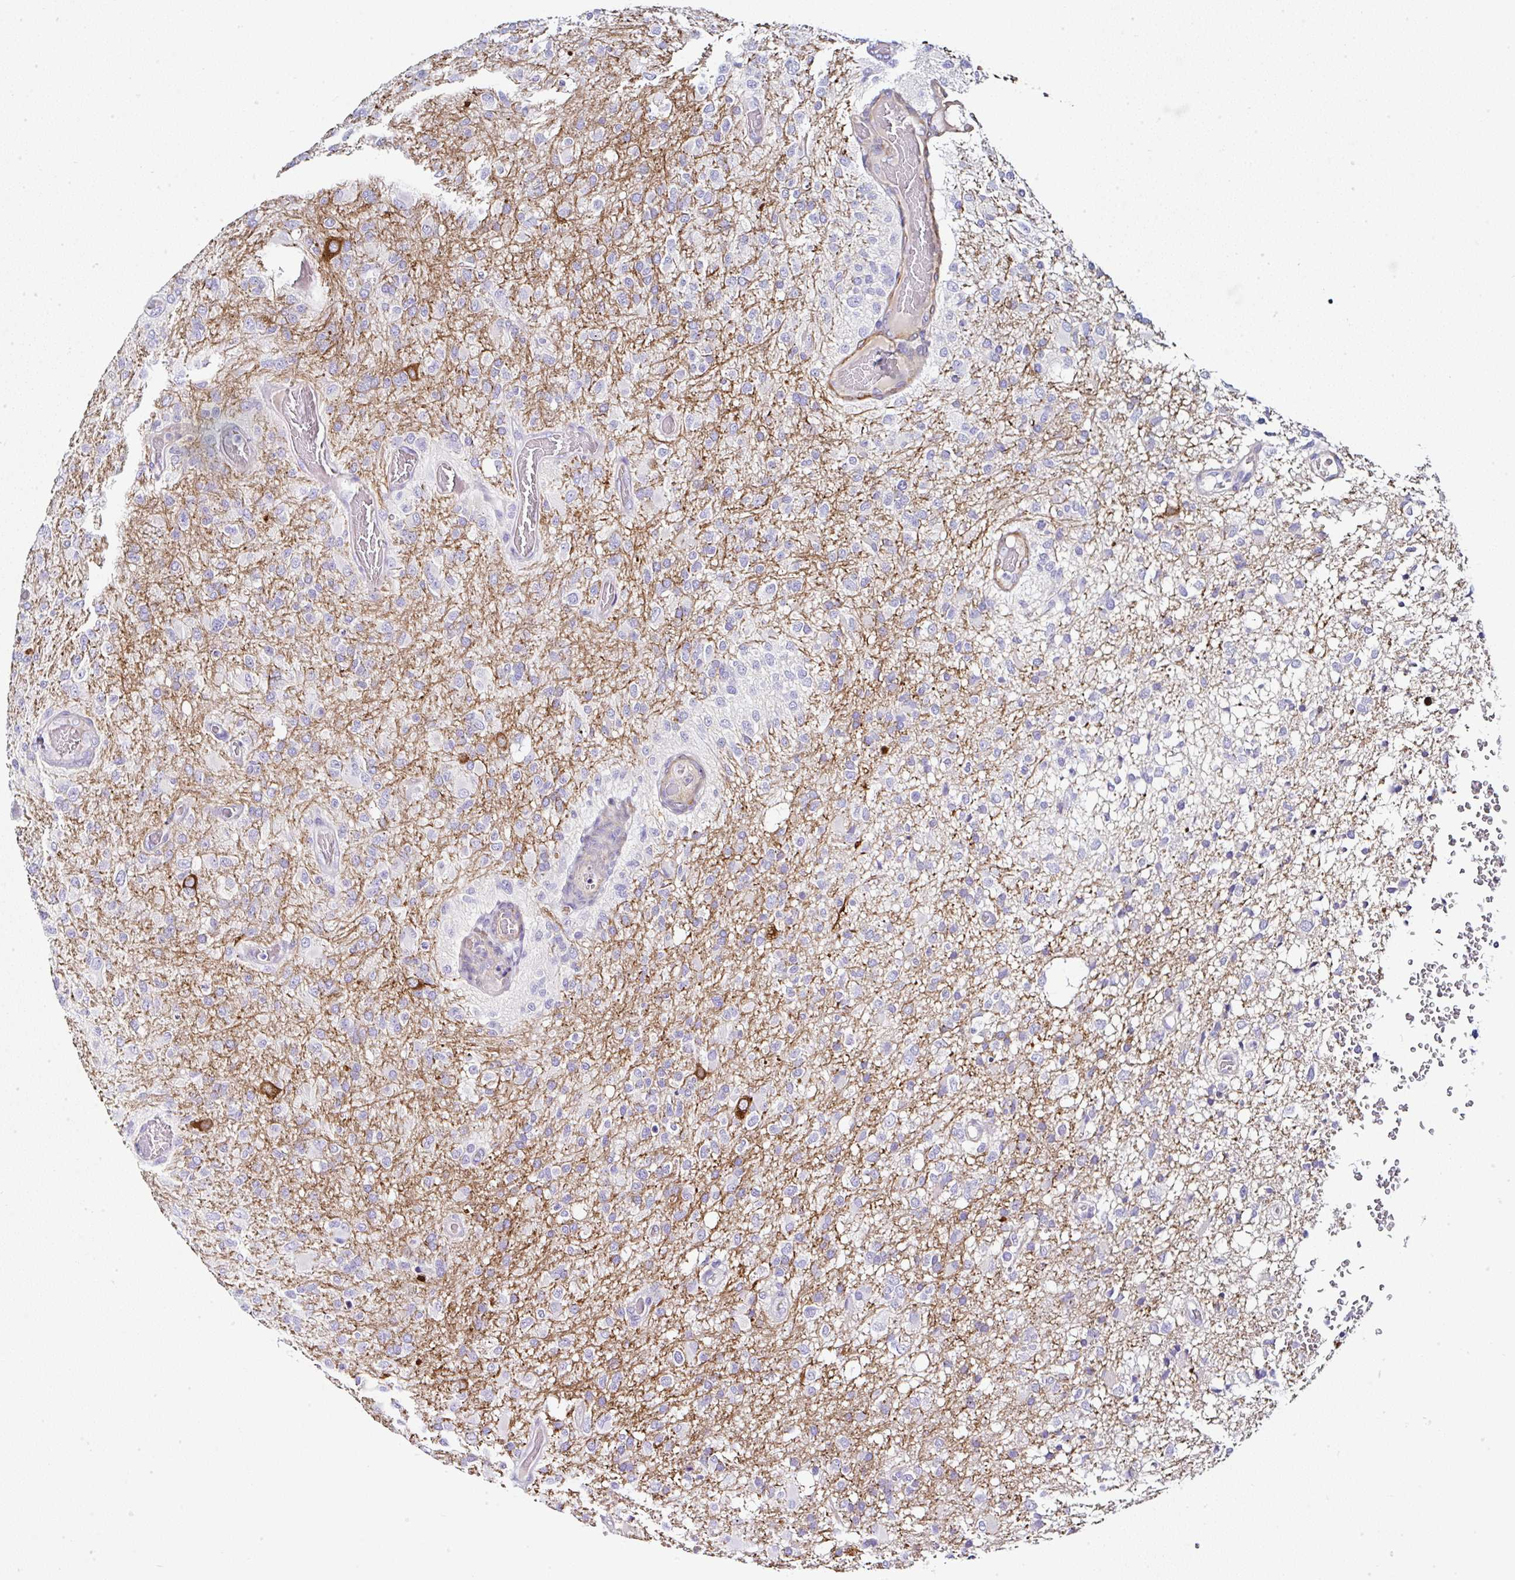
{"staining": {"intensity": "negative", "quantity": "none", "location": "none"}, "tissue": "glioma", "cell_type": "Tumor cells", "image_type": "cancer", "snomed": [{"axis": "morphology", "description": "Glioma, malignant, High grade"}, {"axis": "topography", "description": "Brain"}], "caption": "There is no significant positivity in tumor cells of malignant glioma (high-grade).", "gene": "PPFIA4", "patient": {"sex": "female", "age": 74}}